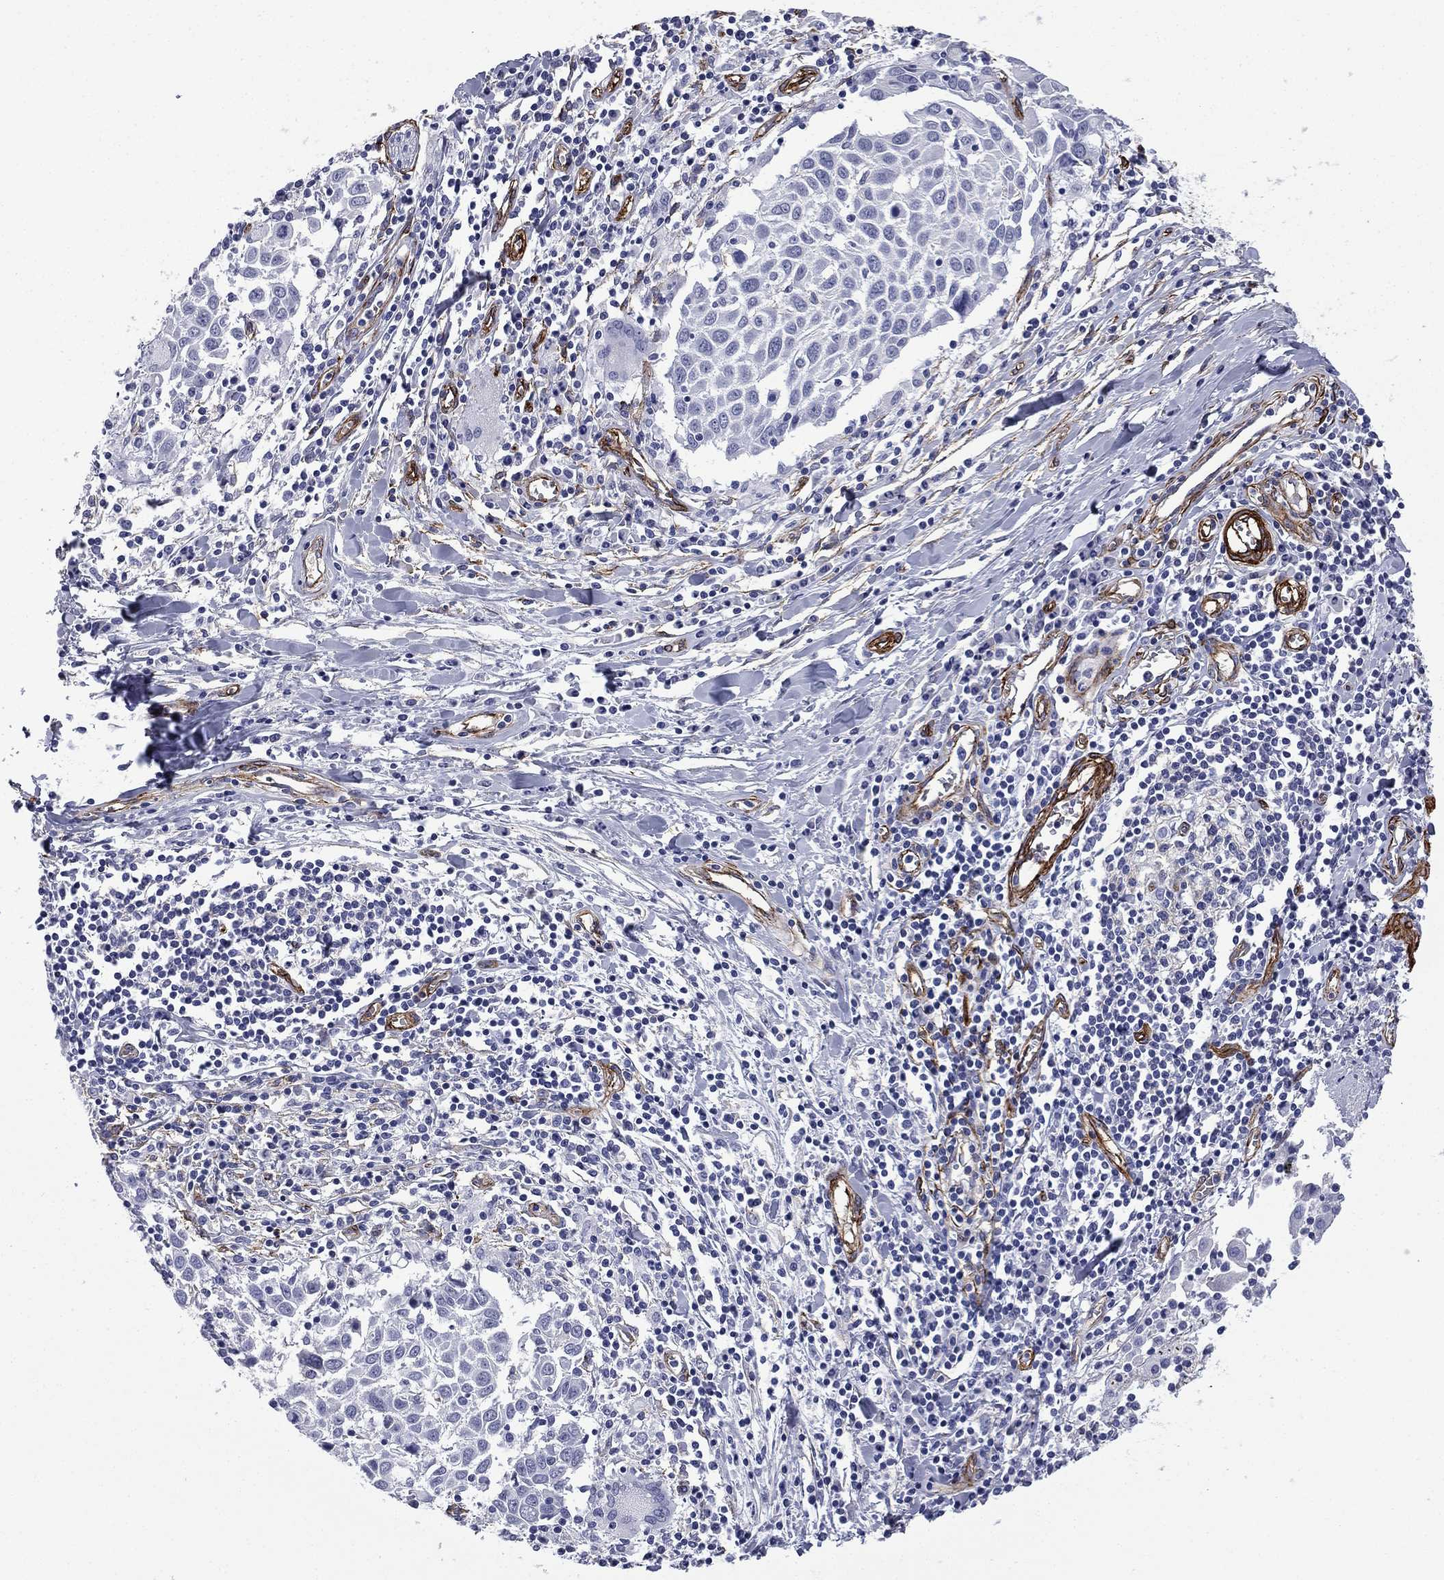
{"staining": {"intensity": "negative", "quantity": "none", "location": "none"}, "tissue": "lung cancer", "cell_type": "Tumor cells", "image_type": "cancer", "snomed": [{"axis": "morphology", "description": "Squamous cell carcinoma, NOS"}, {"axis": "topography", "description": "Lung"}], "caption": "Immunohistochemistry image of human lung squamous cell carcinoma stained for a protein (brown), which shows no positivity in tumor cells.", "gene": "CAVIN3", "patient": {"sex": "male", "age": 57}}